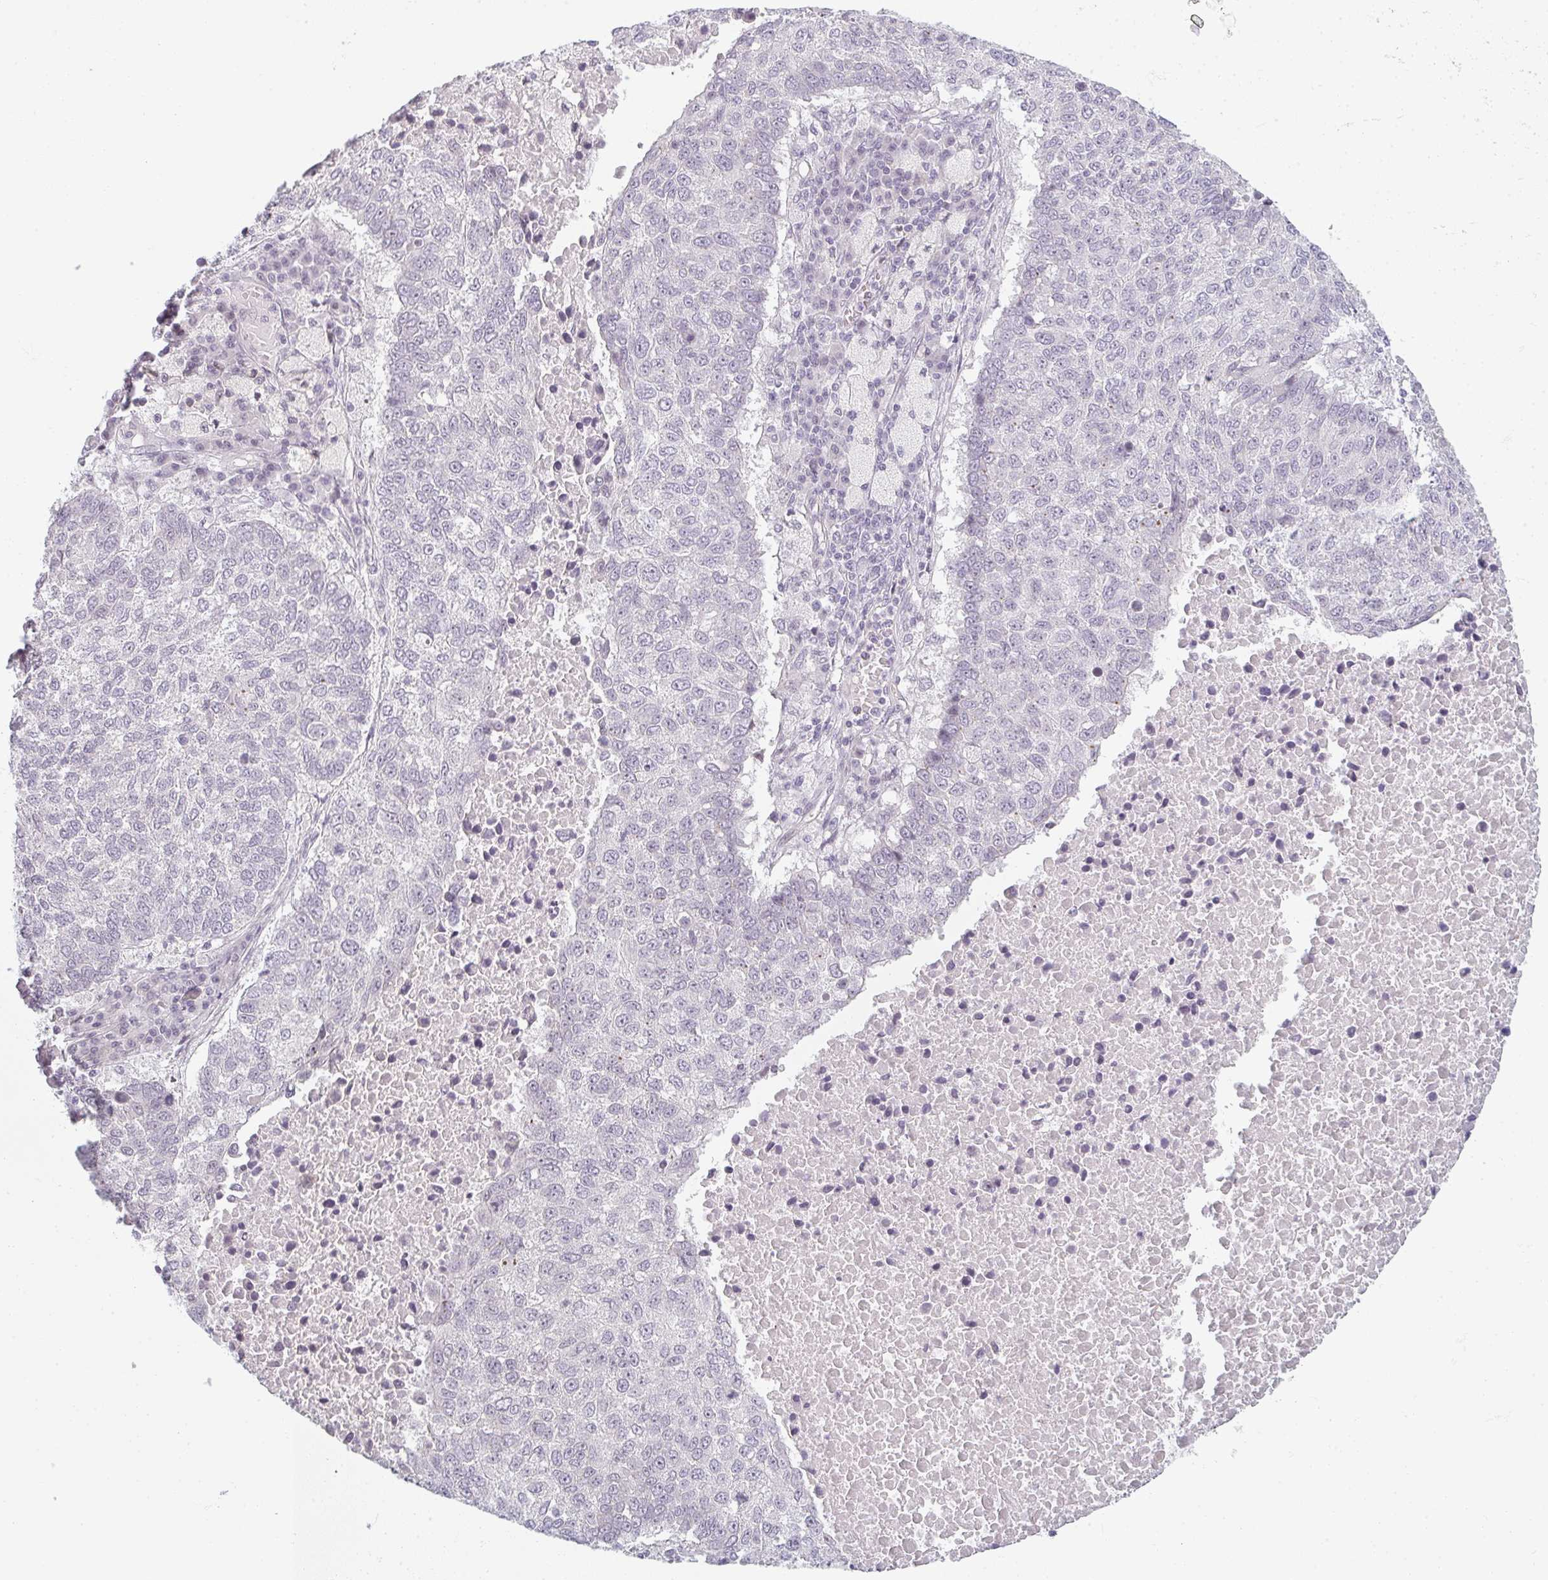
{"staining": {"intensity": "negative", "quantity": "none", "location": "none"}, "tissue": "lung cancer", "cell_type": "Tumor cells", "image_type": "cancer", "snomed": [{"axis": "morphology", "description": "Squamous cell carcinoma, NOS"}, {"axis": "topography", "description": "Lung"}], "caption": "IHC photomicrograph of squamous cell carcinoma (lung) stained for a protein (brown), which displays no staining in tumor cells.", "gene": "RBBP6", "patient": {"sex": "male", "age": 73}}